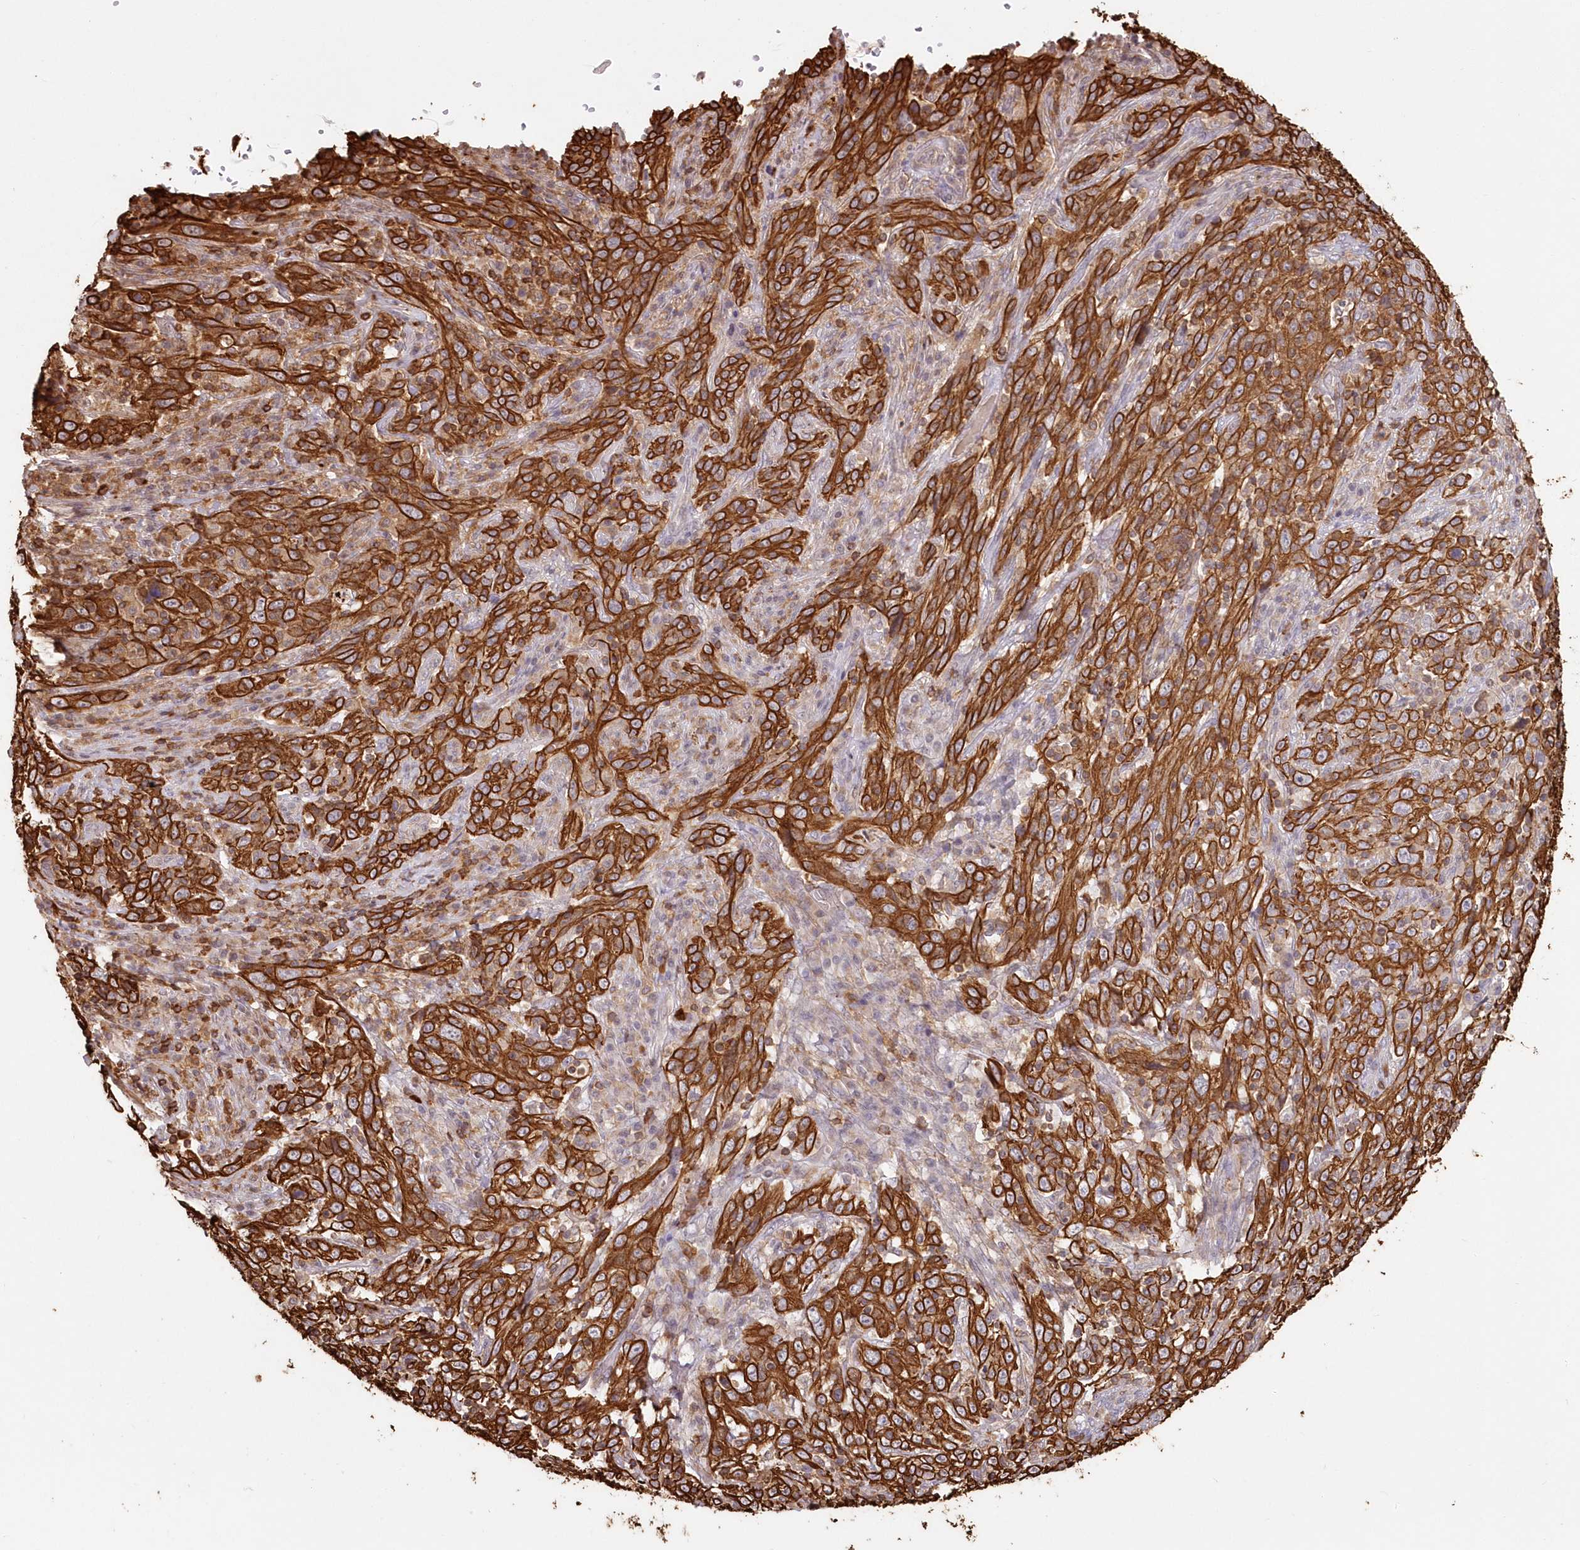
{"staining": {"intensity": "strong", "quantity": ">75%", "location": "cytoplasmic/membranous"}, "tissue": "cervical cancer", "cell_type": "Tumor cells", "image_type": "cancer", "snomed": [{"axis": "morphology", "description": "Squamous cell carcinoma, NOS"}, {"axis": "topography", "description": "Cervix"}], "caption": "Immunohistochemistry (IHC) photomicrograph of neoplastic tissue: cervical cancer stained using immunohistochemistry (IHC) exhibits high levels of strong protein expression localized specifically in the cytoplasmic/membranous of tumor cells, appearing as a cytoplasmic/membranous brown color.", "gene": "SNED1", "patient": {"sex": "female", "age": 46}}